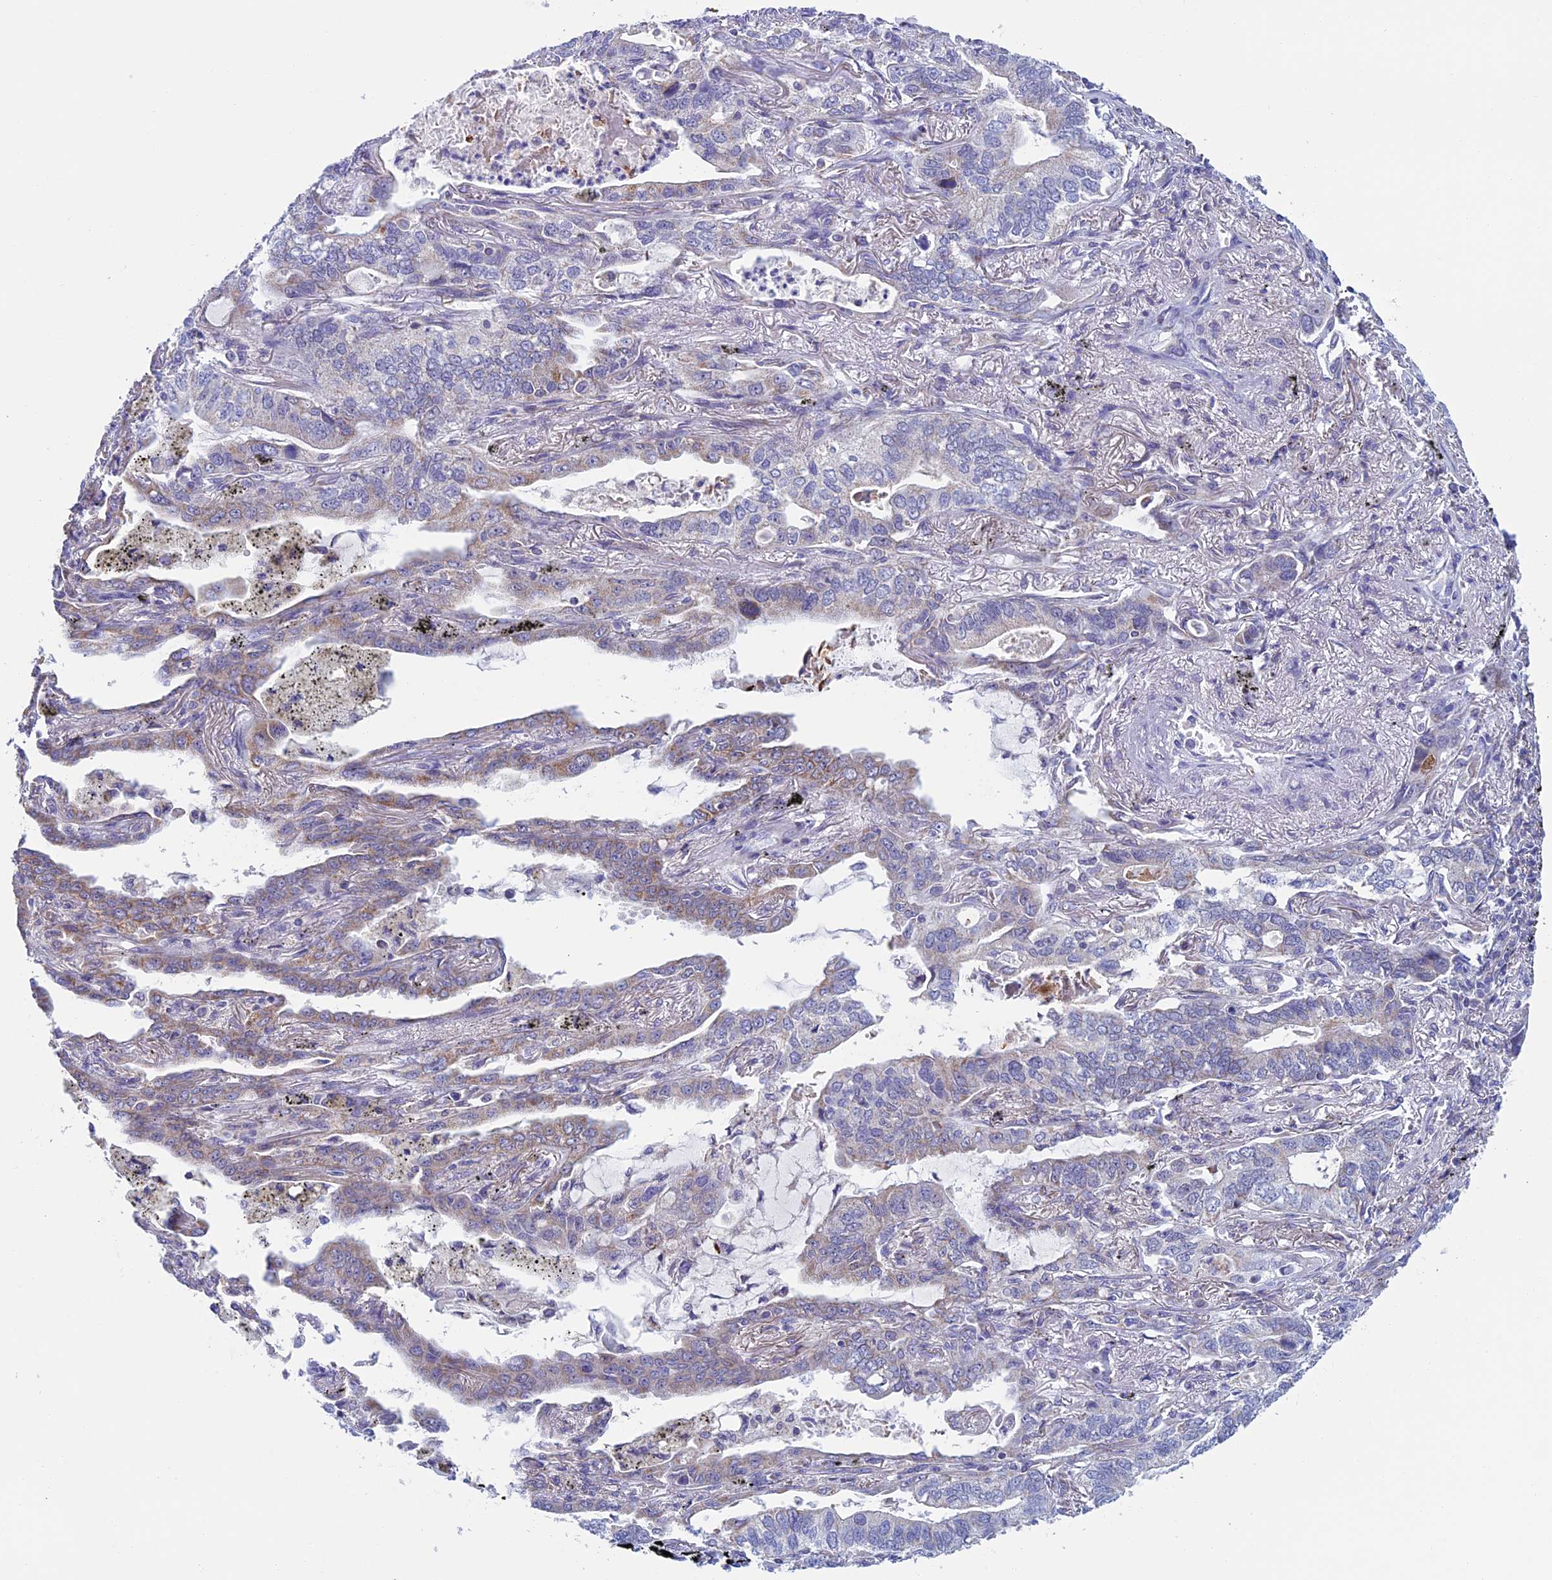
{"staining": {"intensity": "weak", "quantity": "<25%", "location": "cytoplasmic/membranous"}, "tissue": "lung cancer", "cell_type": "Tumor cells", "image_type": "cancer", "snomed": [{"axis": "morphology", "description": "Adenocarcinoma, NOS"}, {"axis": "topography", "description": "Lung"}], "caption": "DAB (3,3'-diaminobenzidine) immunohistochemical staining of human adenocarcinoma (lung) displays no significant staining in tumor cells.", "gene": "MFSD12", "patient": {"sex": "male", "age": 67}}